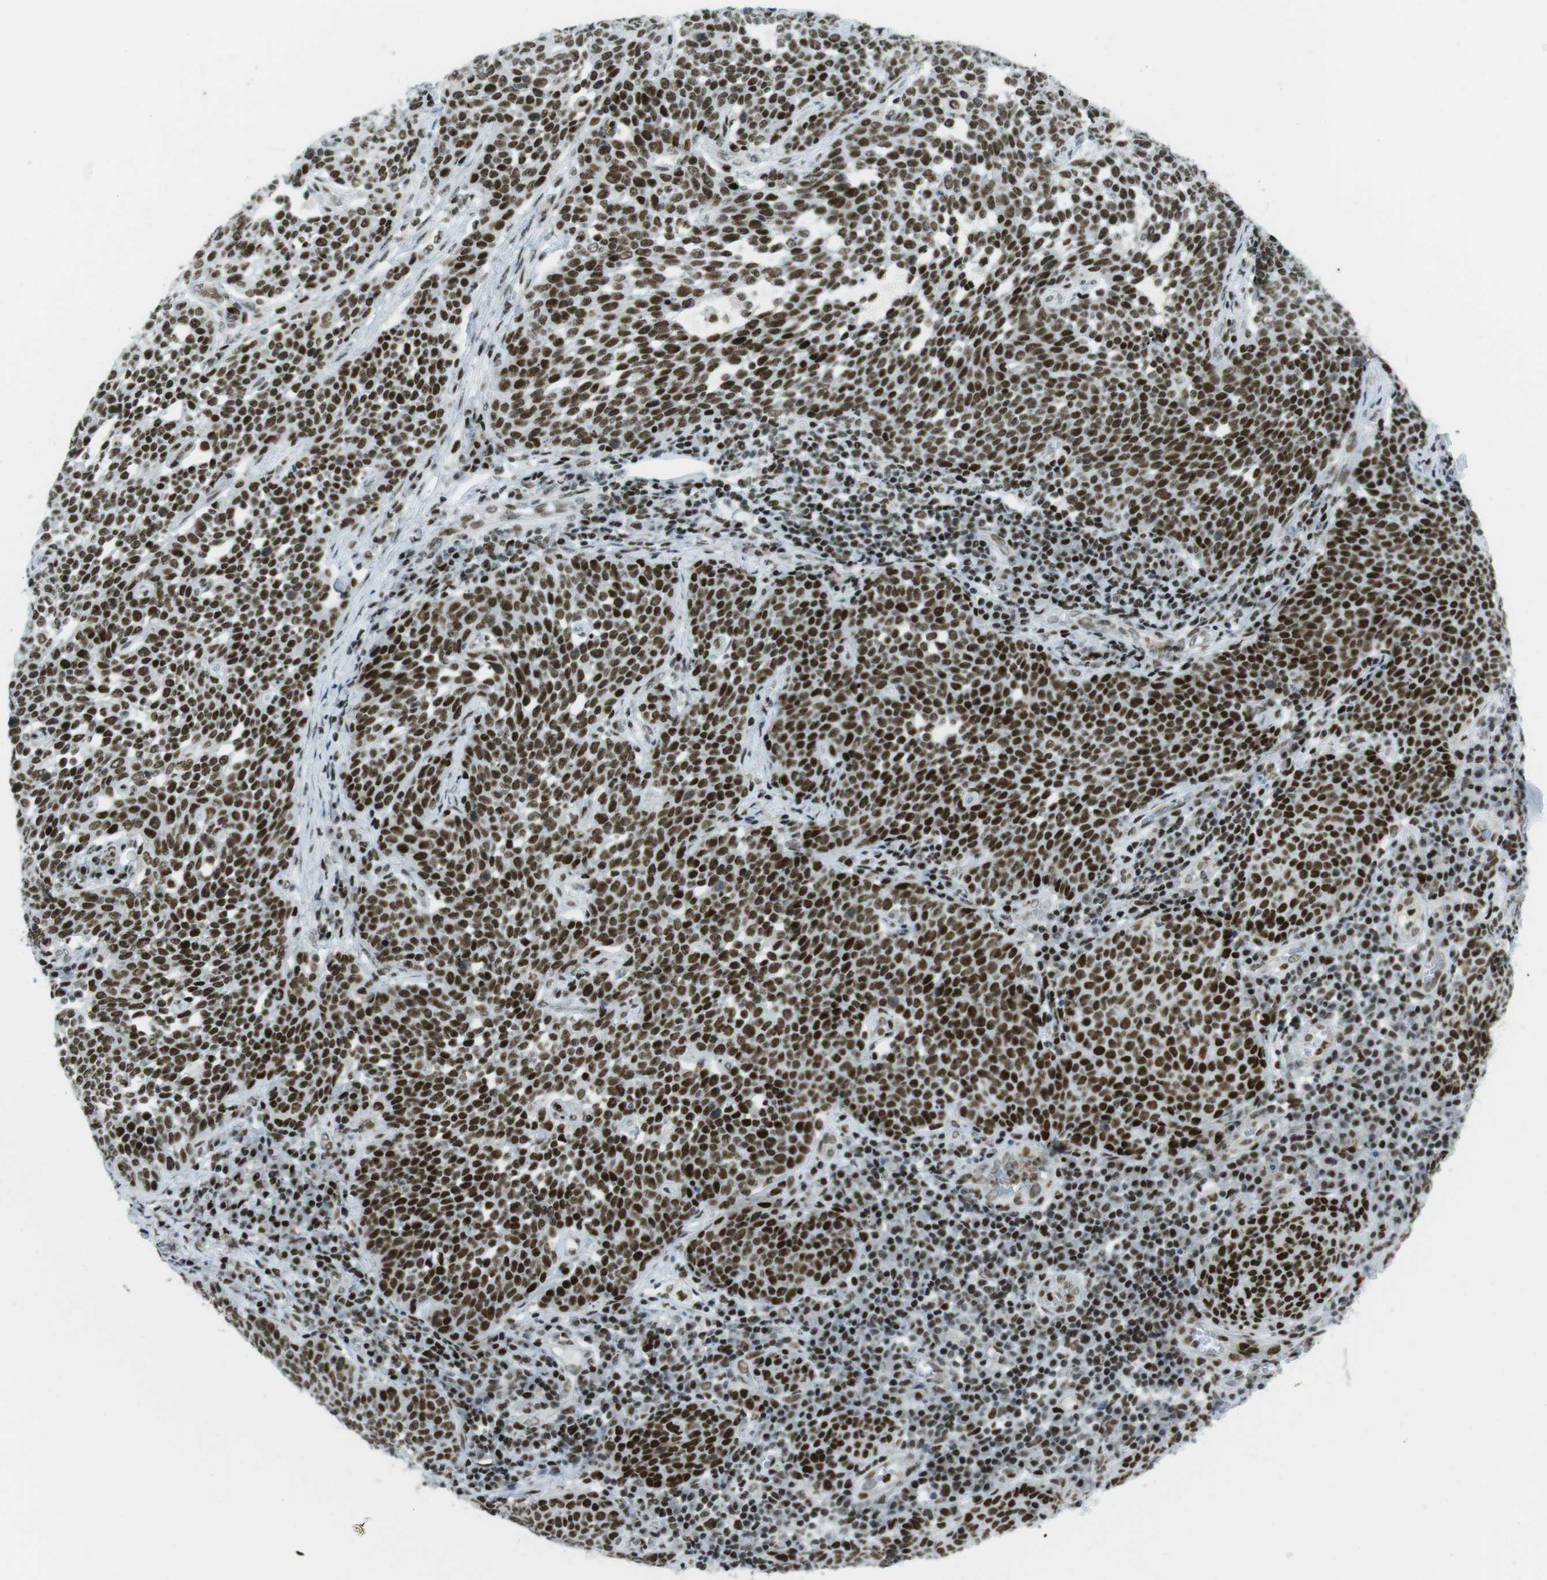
{"staining": {"intensity": "strong", "quantity": ">75%", "location": "nuclear"}, "tissue": "cervical cancer", "cell_type": "Tumor cells", "image_type": "cancer", "snomed": [{"axis": "morphology", "description": "Squamous cell carcinoma, NOS"}, {"axis": "topography", "description": "Cervix"}], "caption": "Brown immunohistochemical staining in human cervical cancer (squamous cell carcinoma) demonstrates strong nuclear positivity in approximately >75% of tumor cells.", "gene": "ARID1A", "patient": {"sex": "female", "age": 34}}